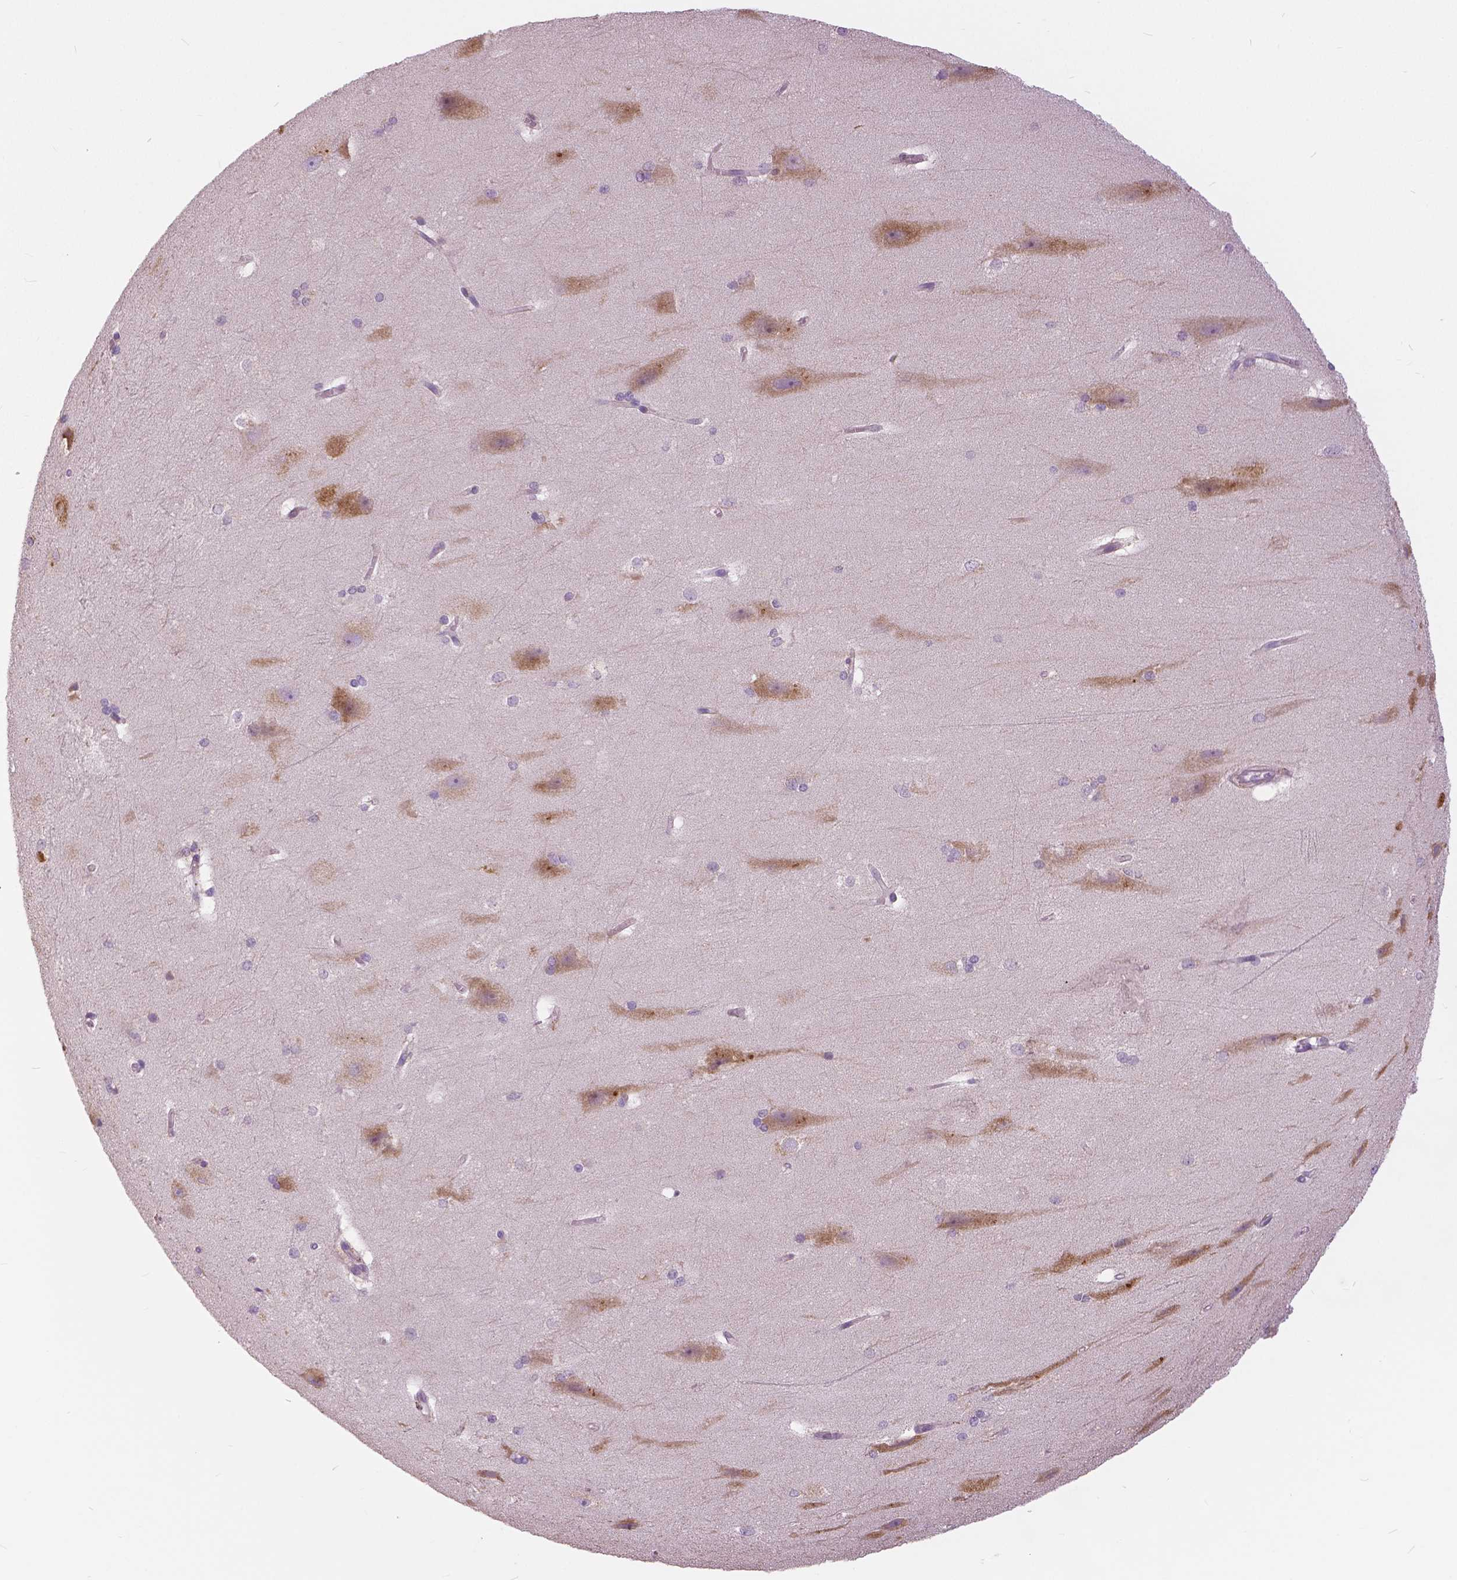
{"staining": {"intensity": "negative", "quantity": "none", "location": "none"}, "tissue": "hippocampus", "cell_type": "Glial cells", "image_type": "normal", "snomed": [{"axis": "morphology", "description": "Normal tissue, NOS"}, {"axis": "topography", "description": "Cerebral cortex"}, {"axis": "topography", "description": "Hippocampus"}], "caption": "Immunohistochemical staining of benign hippocampus displays no significant expression in glial cells.", "gene": "SERPINI1", "patient": {"sex": "female", "age": 19}}